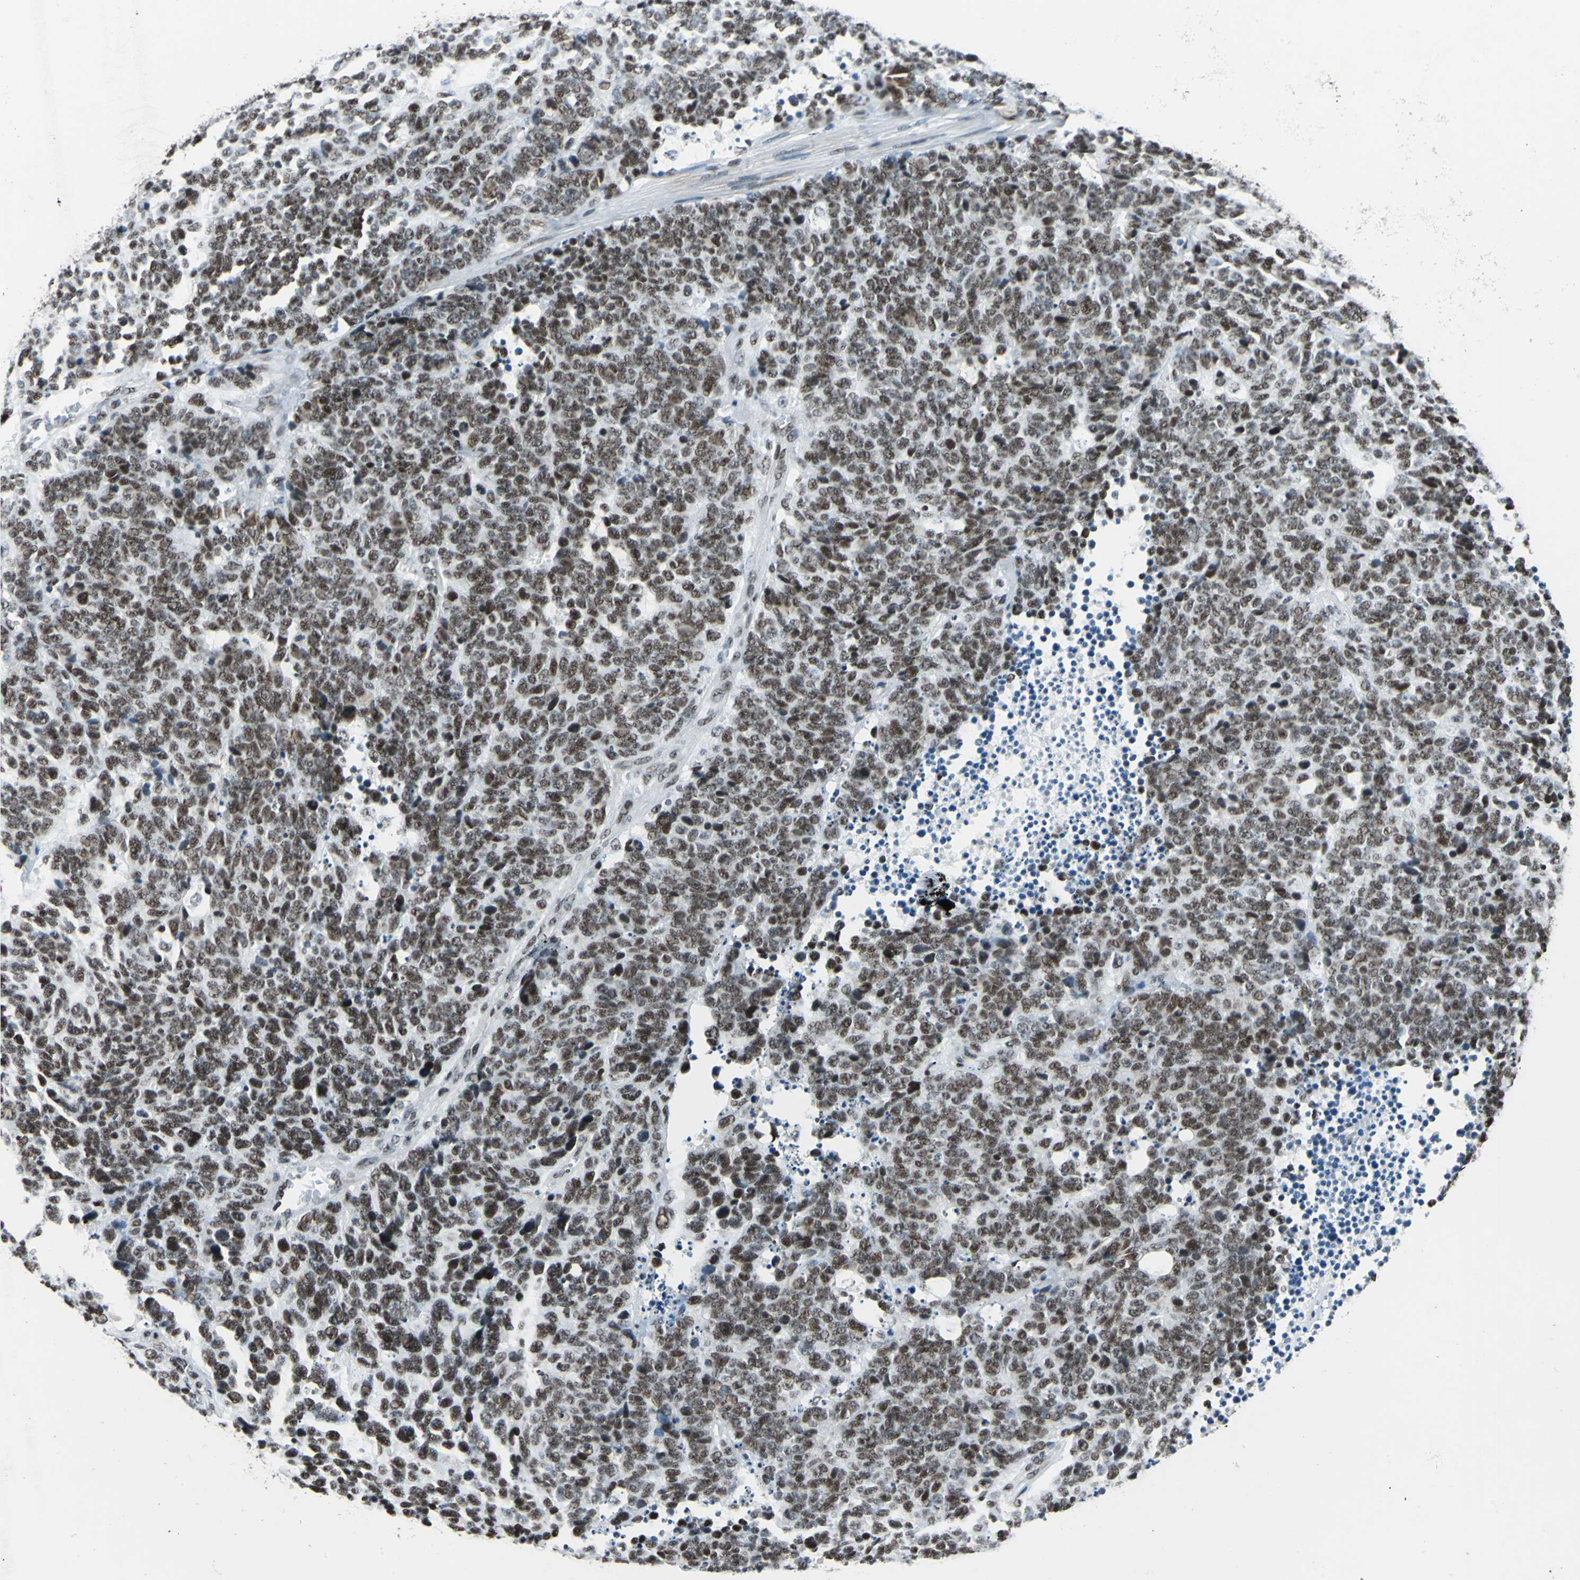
{"staining": {"intensity": "moderate", "quantity": ">75%", "location": "nuclear"}, "tissue": "lung cancer", "cell_type": "Tumor cells", "image_type": "cancer", "snomed": [{"axis": "morphology", "description": "Neoplasm, malignant, NOS"}, {"axis": "topography", "description": "Lung"}], "caption": "DAB immunohistochemical staining of human lung cancer exhibits moderate nuclear protein expression in approximately >75% of tumor cells.", "gene": "BCLAF1", "patient": {"sex": "female", "age": 58}}